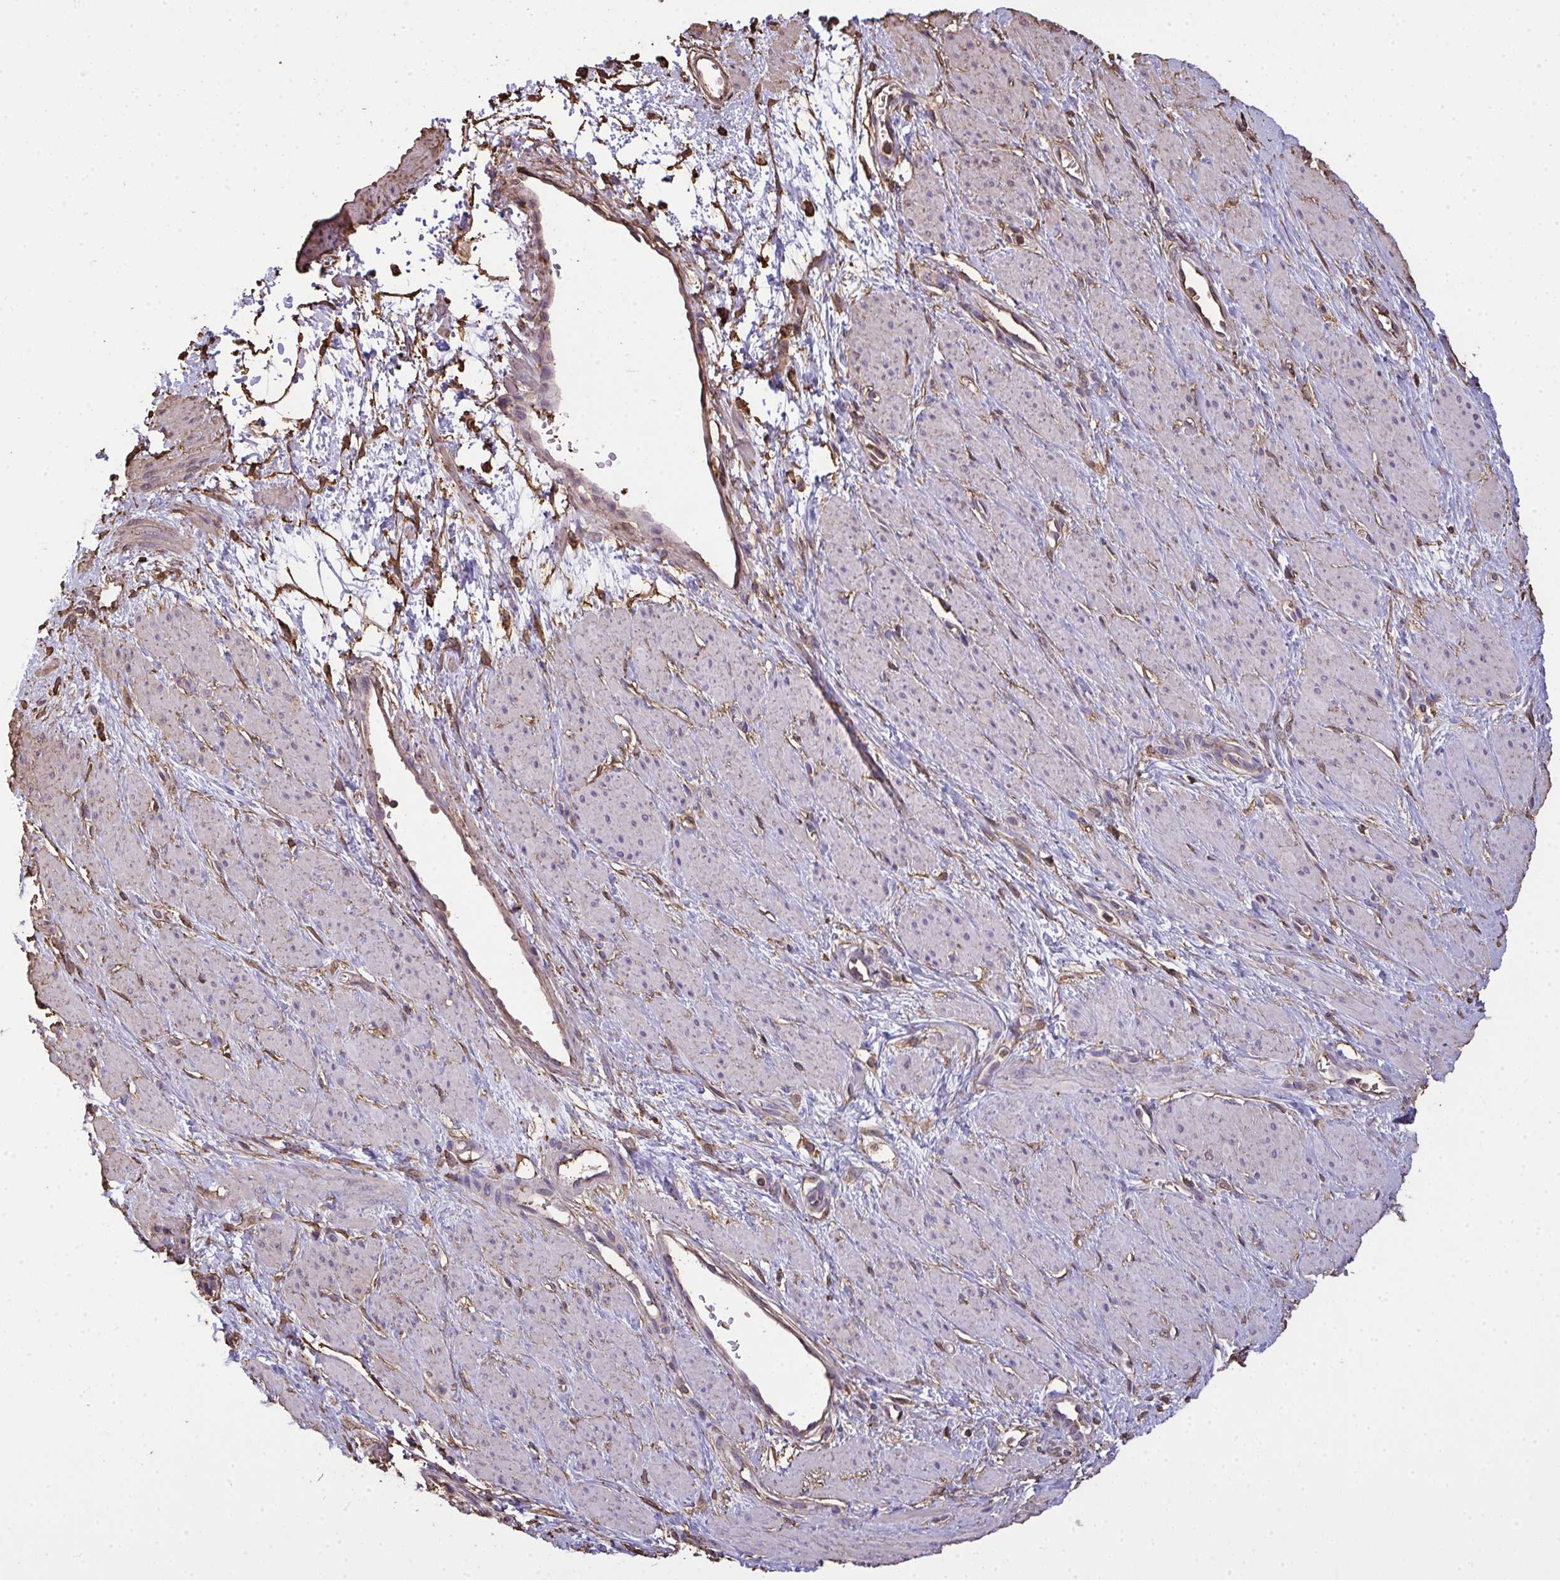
{"staining": {"intensity": "negative", "quantity": "none", "location": "none"}, "tissue": "smooth muscle", "cell_type": "Smooth muscle cells", "image_type": "normal", "snomed": [{"axis": "morphology", "description": "Normal tissue, NOS"}, {"axis": "topography", "description": "Smooth muscle"}, {"axis": "topography", "description": "Uterus"}], "caption": "Photomicrograph shows no significant protein staining in smooth muscle cells of unremarkable smooth muscle.", "gene": "ANXA5", "patient": {"sex": "female", "age": 39}}